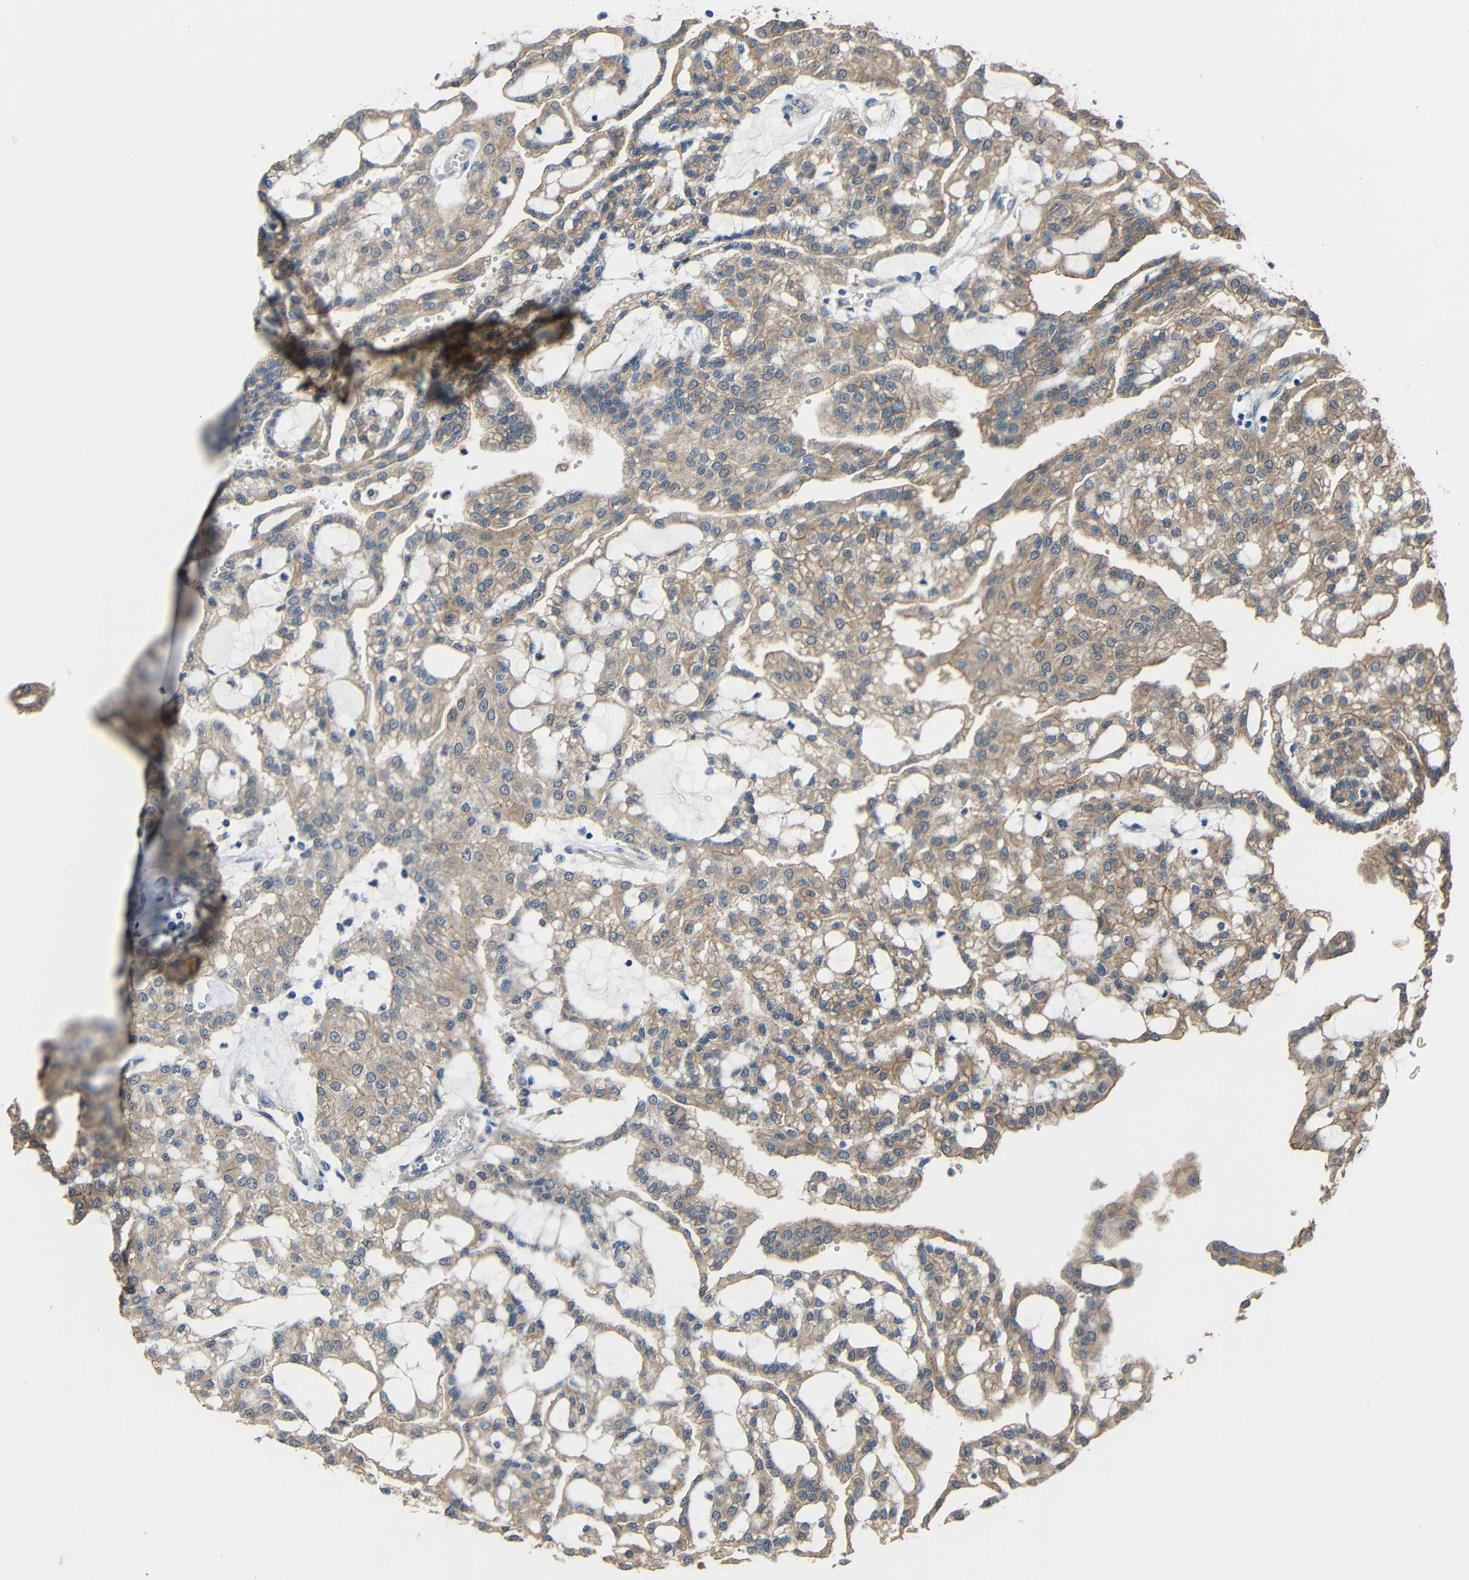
{"staining": {"intensity": "moderate", "quantity": ">75%", "location": "cytoplasmic/membranous"}, "tissue": "renal cancer", "cell_type": "Tumor cells", "image_type": "cancer", "snomed": [{"axis": "morphology", "description": "Adenocarcinoma, NOS"}, {"axis": "topography", "description": "Kidney"}], "caption": "Immunohistochemistry micrograph of renal adenocarcinoma stained for a protein (brown), which exhibits medium levels of moderate cytoplasmic/membranous positivity in about >75% of tumor cells.", "gene": "CHST9", "patient": {"sex": "male", "age": 63}}